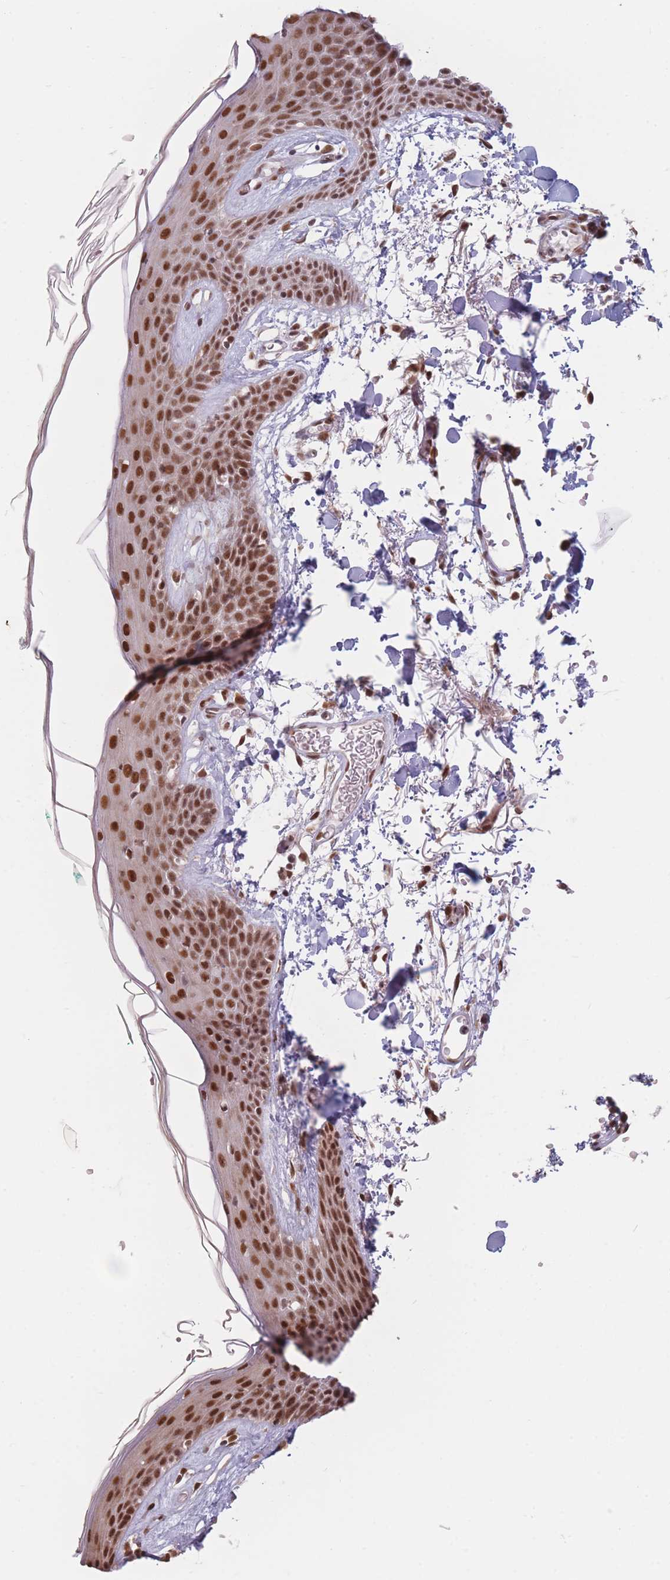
{"staining": {"intensity": "moderate", "quantity": ">75%", "location": "nuclear"}, "tissue": "skin", "cell_type": "Fibroblasts", "image_type": "normal", "snomed": [{"axis": "morphology", "description": "Normal tissue, NOS"}, {"axis": "topography", "description": "Skin"}], "caption": "Protein staining of normal skin reveals moderate nuclear expression in about >75% of fibroblasts.", "gene": "SUPT6H", "patient": {"sex": "male", "age": 79}}